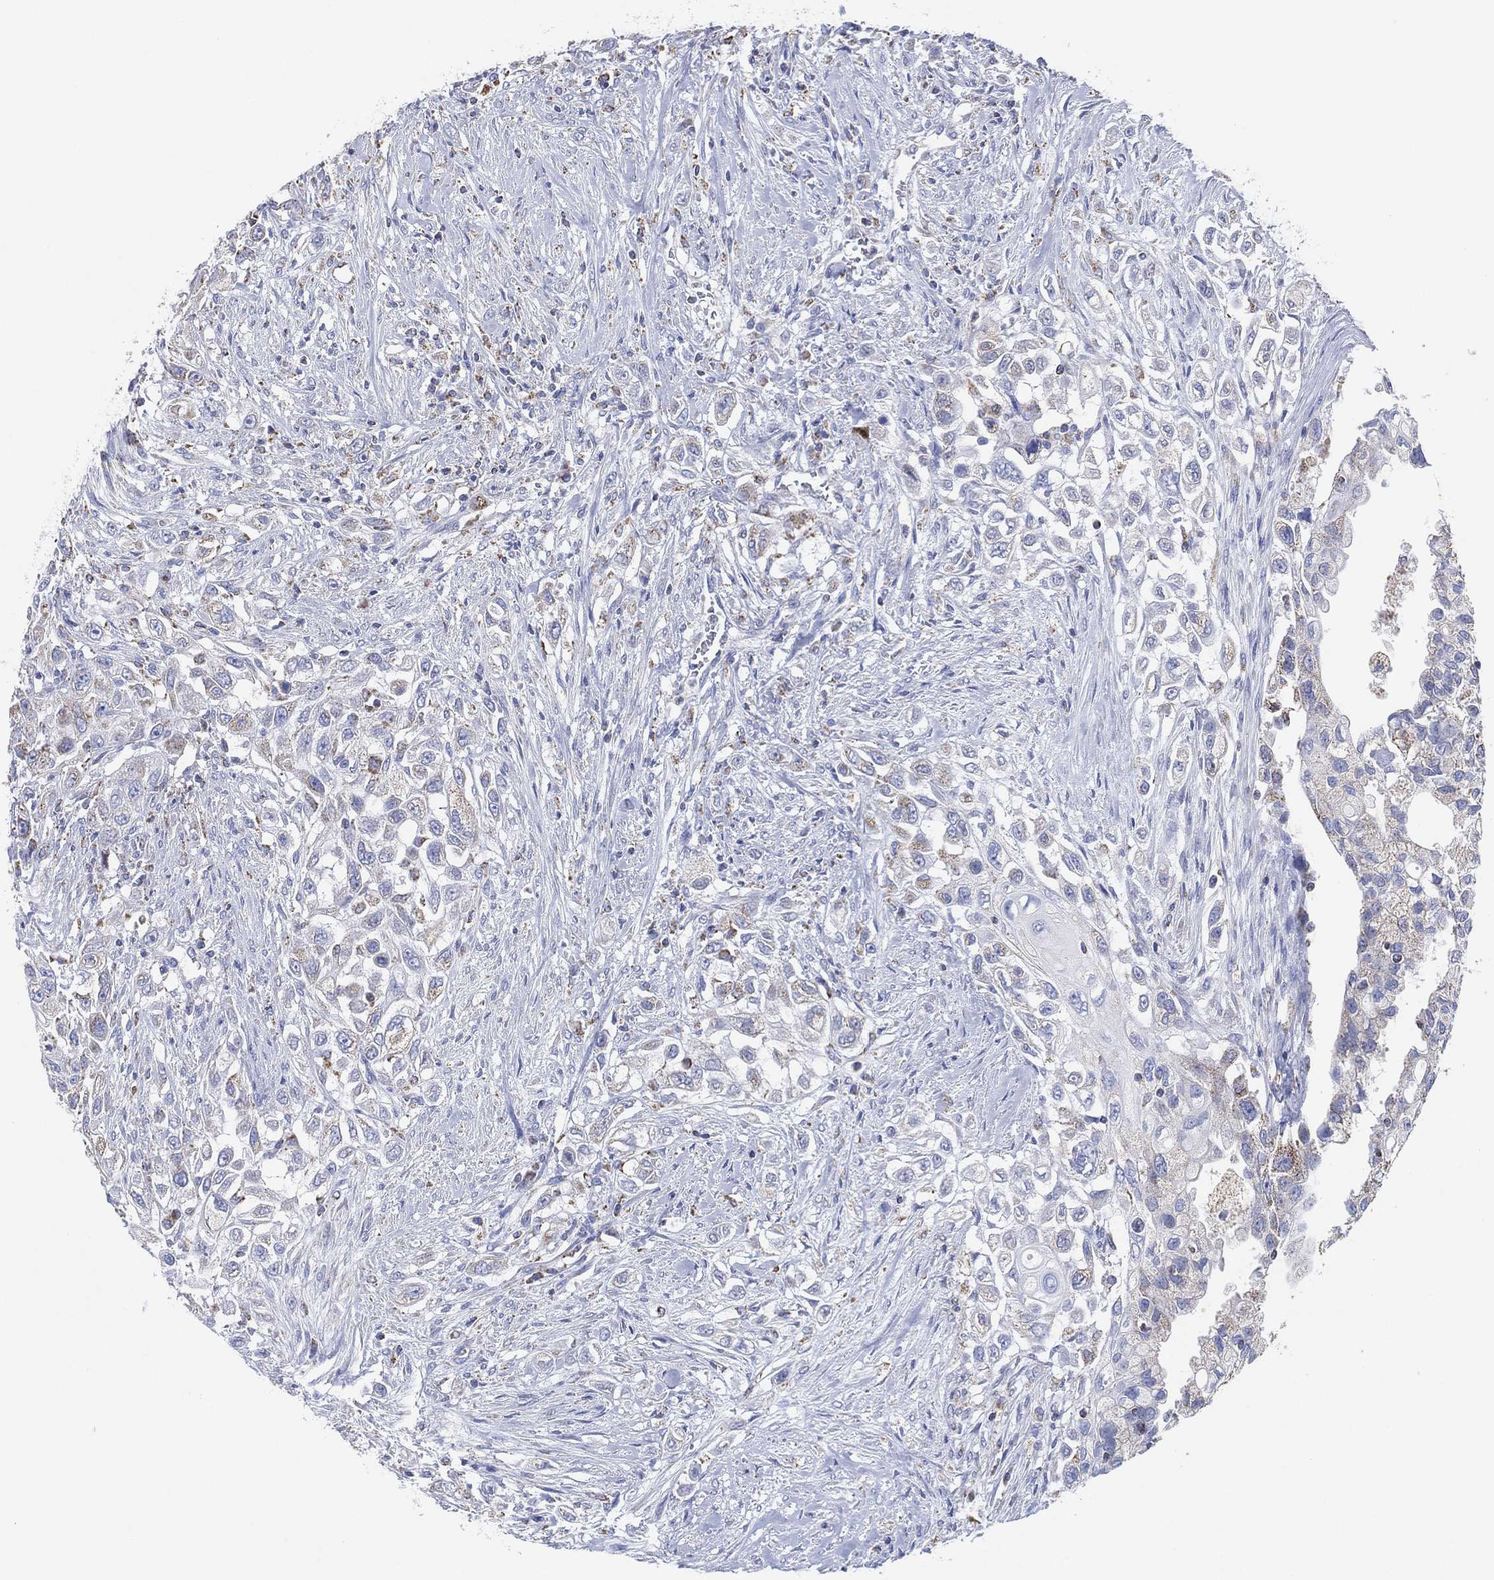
{"staining": {"intensity": "negative", "quantity": "none", "location": "none"}, "tissue": "urothelial cancer", "cell_type": "Tumor cells", "image_type": "cancer", "snomed": [{"axis": "morphology", "description": "Urothelial carcinoma, High grade"}, {"axis": "topography", "description": "Urinary bladder"}], "caption": "A micrograph of human urothelial cancer is negative for staining in tumor cells.", "gene": "CFTR", "patient": {"sex": "female", "age": 56}}